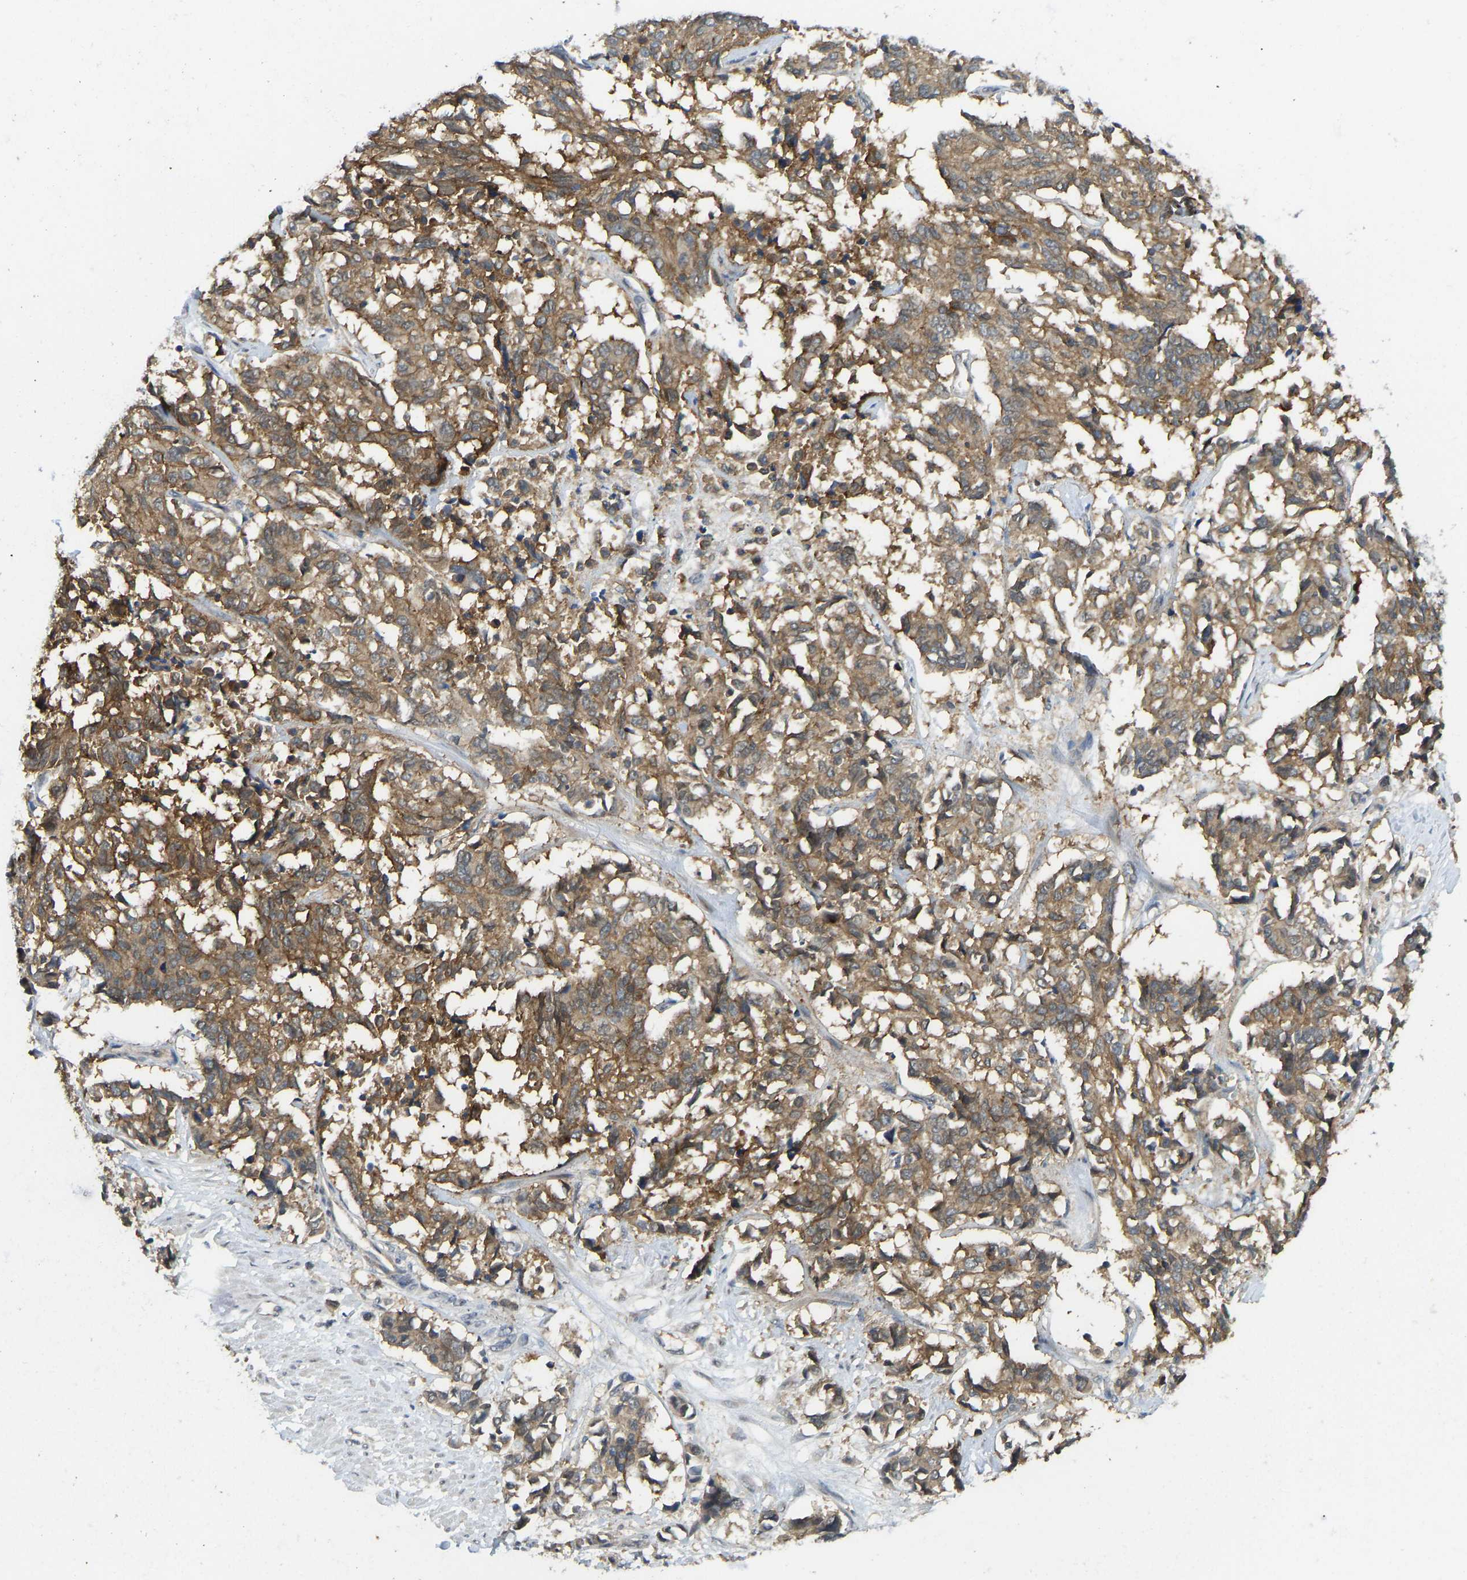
{"staining": {"intensity": "moderate", "quantity": ">75%", "location": "cytoplasmic/membranous"}, "tissue": "cervical cancer", "cell_type": "Tumor cells", "image_type": "cancer", "snomed": [{"axis": "morphology", "description": "Squamous cell carcinoma, NOS"}, {"axis": "topography", "description": "Cervix"}], "caption": "Protein expression analysis of human cervical cancer (squamous cell carcinoma) reveals moderate cytoplasmic/membranous expression in about >75% of tumor cells.", "gene": "NDRG3", "patient": {"sex": "female", "age": 35}}